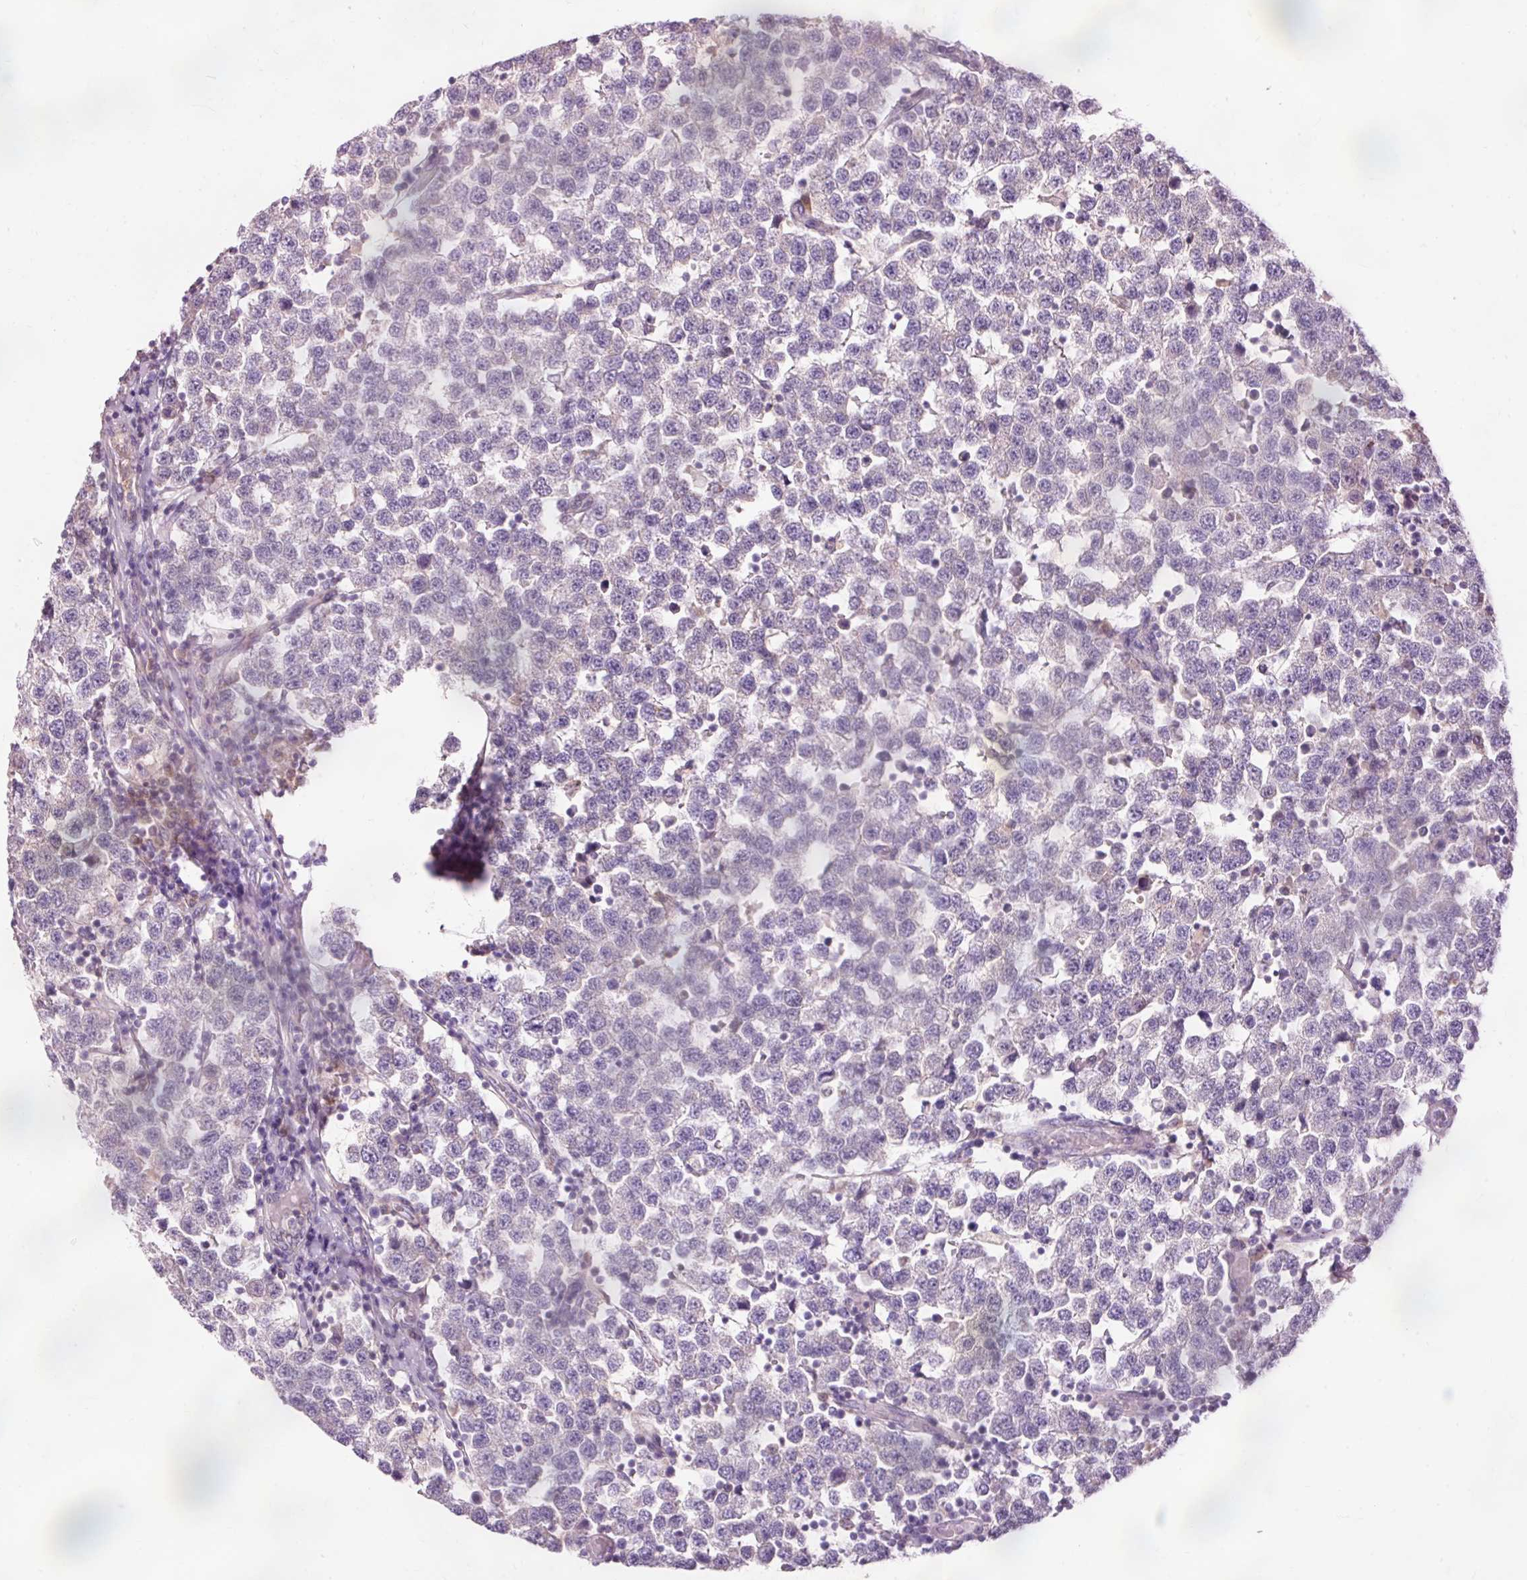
{"staining": {"intensity": "negative", "quantity": "none", "location": "none"}, "tissue": "testis cancer", "cell_type": "Tumor cells", "image_type": "cancer", "snomed": [{"axis": "morphology", "description": "Seminoma, NOS"}, {"axis": "topography", "description": "Testis"}], "caption": "An immunohistochemistry (IHC) image of testis cancer is shown. There is no staining in tumor cells of testis cancer.", "gene": "PRDX5", "patient": {"sex": "male", "age": 34}}